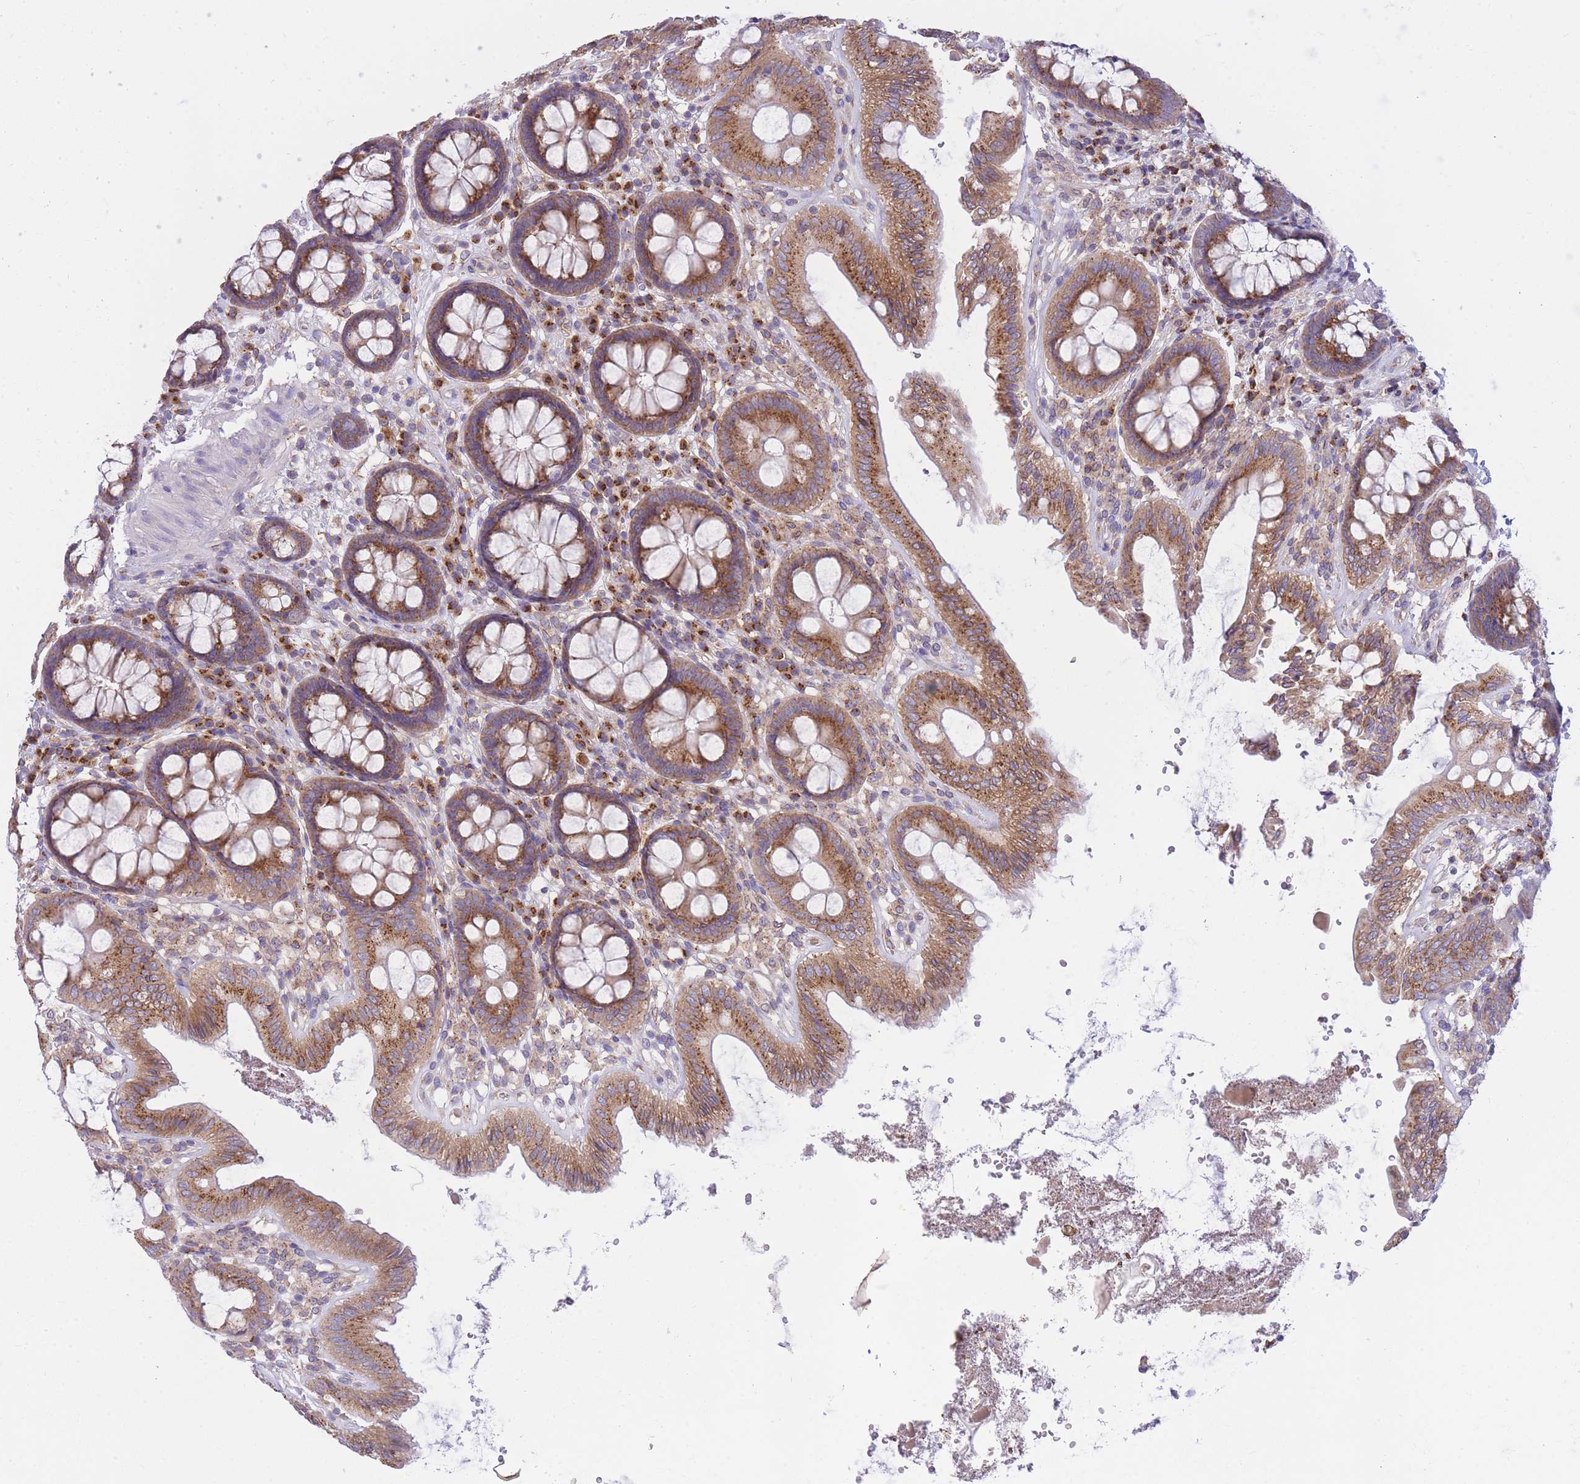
{"staining": {"intensity": "negative", "quantity": "none", "location": "none"}, "tissue": "colon", "cell_type": "Endothelial cells", "image_type": "normal", "snomed": [{"axis": "morphology", "description": "Normal tissue, NOS"}, {"axis": "topography", "description": "Colon"}], "caption": "An immunohistochemistry image of unremarkable colon is shown. There is no staining in endothelial cells of colon.", "gene": "COPG1", "patient": {"sex": "male", "age": 84}}